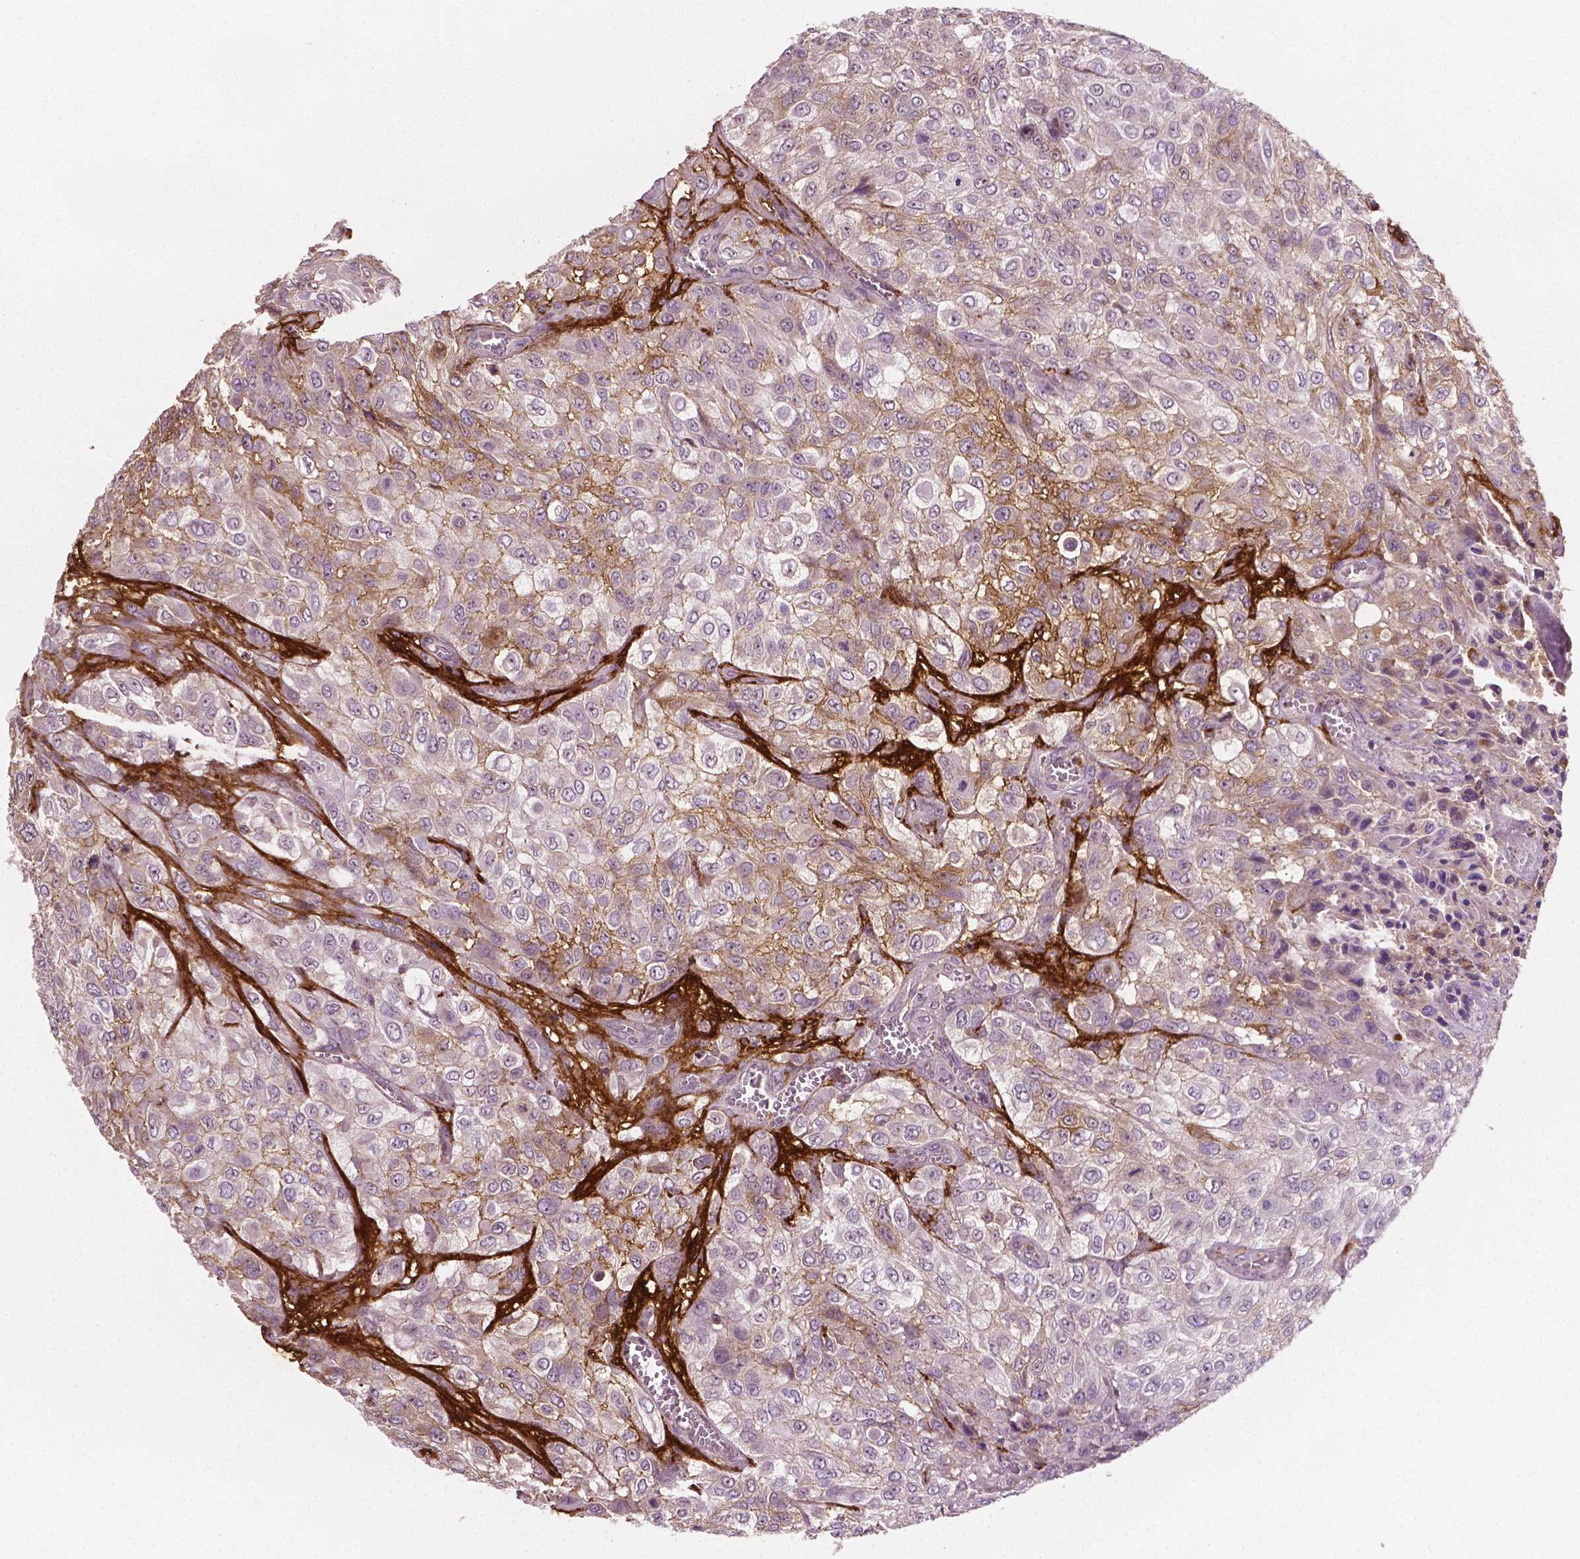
{"staining": {"intensity": "moderate", "quantity": "<25%", "location": "cytoplasmic/membranous"}, "tissue": "urothelial cancer", "cell_type": "Tumor cells", "image_type": "cancer", "snomed": [{"axis": "morphology", "description": "Urothelial carcinoma, High grade"}, {"axis": "topography", "description": "Urinary bladder"}], "caption": "Urothelial carcinoma (high-grade) stained for a protein (brown) displays moderate cytoplasmic/membranous positive staining in about <25% of tumor cells.", "gene": "PTX3", "patient": {"sex": "male", "age": 57}}